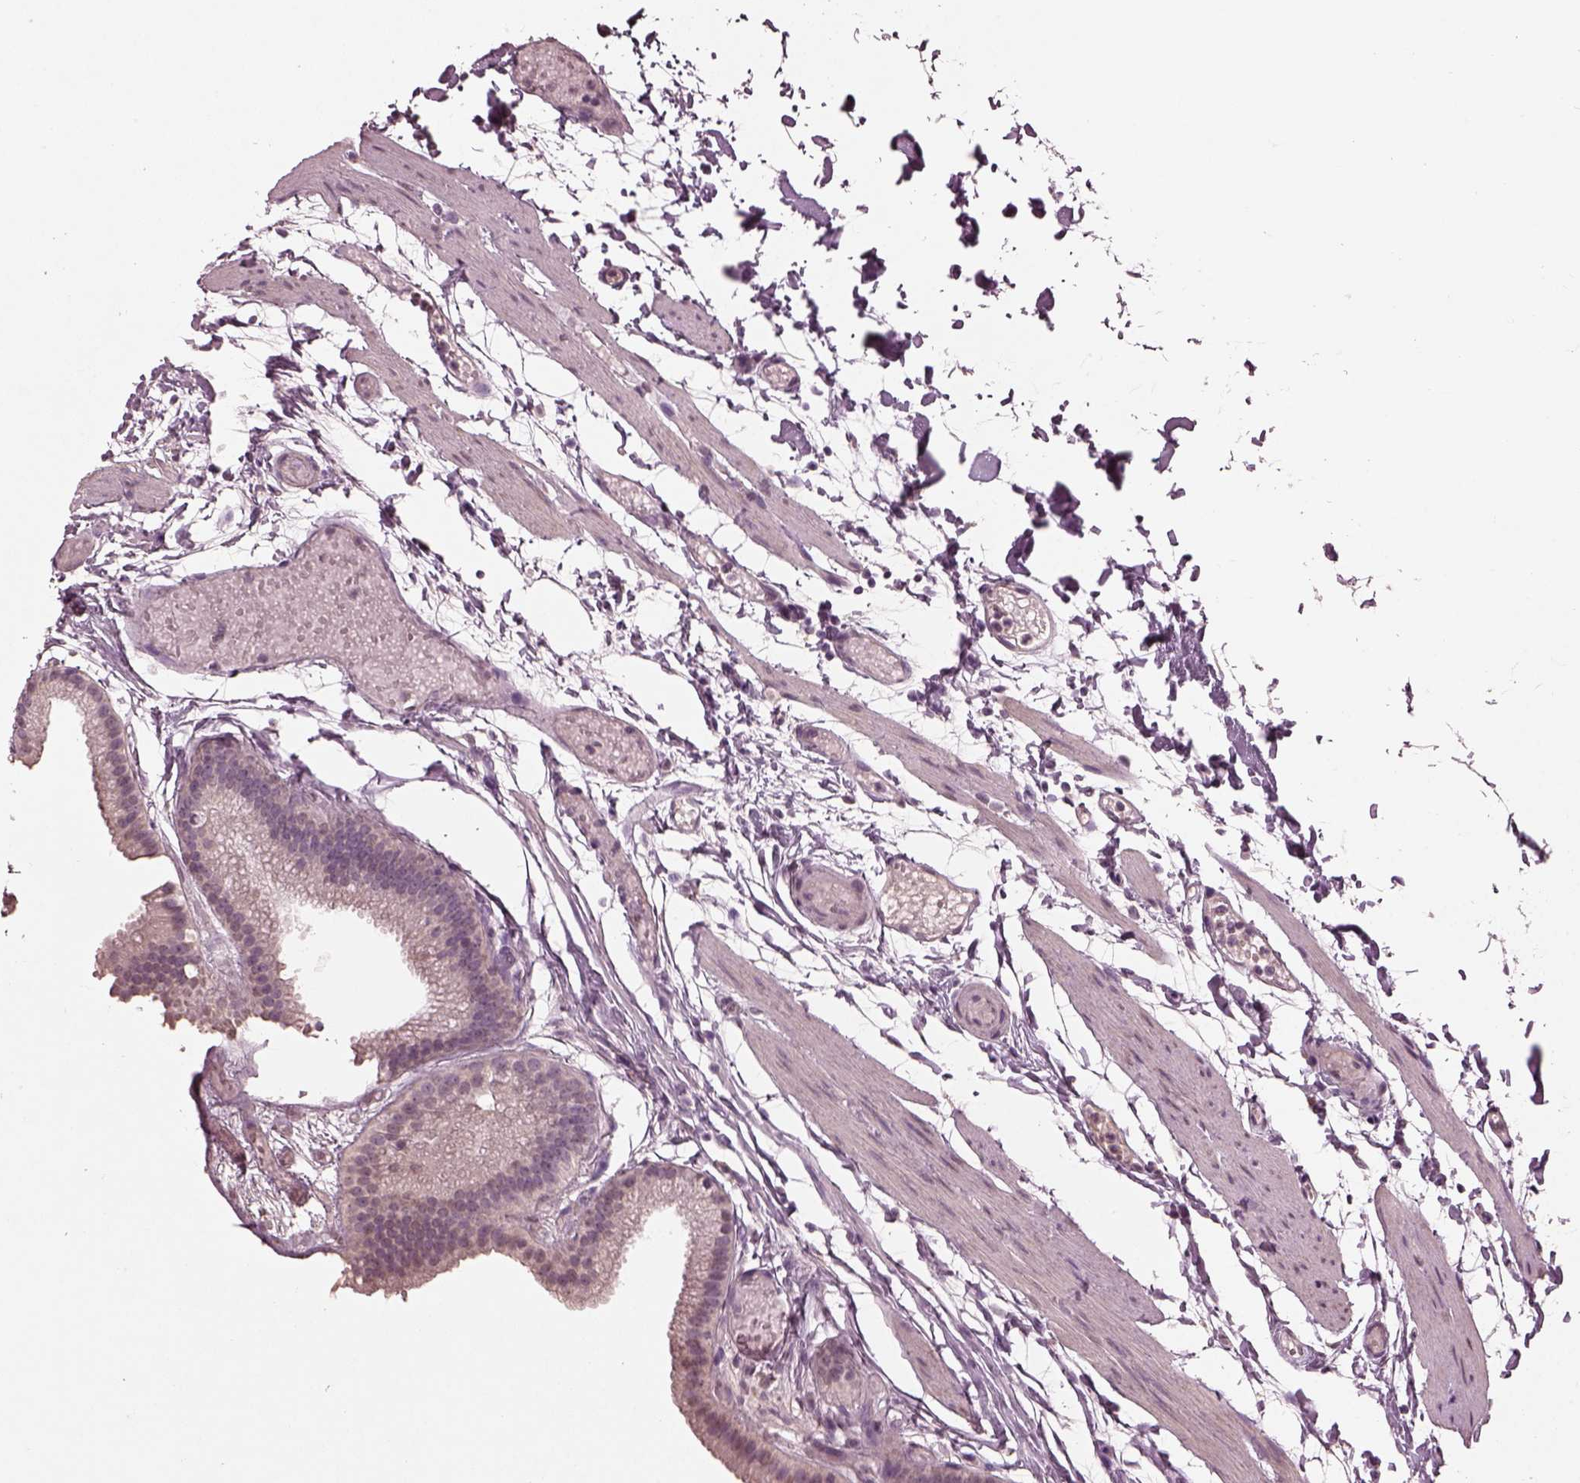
{"staining": {"intensity": "negative", "quantity": "none", "location": "none"}, "tissue": "gallbladder", "cell_type": "Glandular cells", "image_type": "normal", "snomed": [{"axis": "morphology", "description": "Normal tissue, NOS"}, {"axis": "topography", "description": "Gallbladder"}], "caption": "The micrograph displays no staining of glandular cells in normal gallbladder.", "gene": "IL18RAP", "patient": {"sex": "female", "age": 45}}